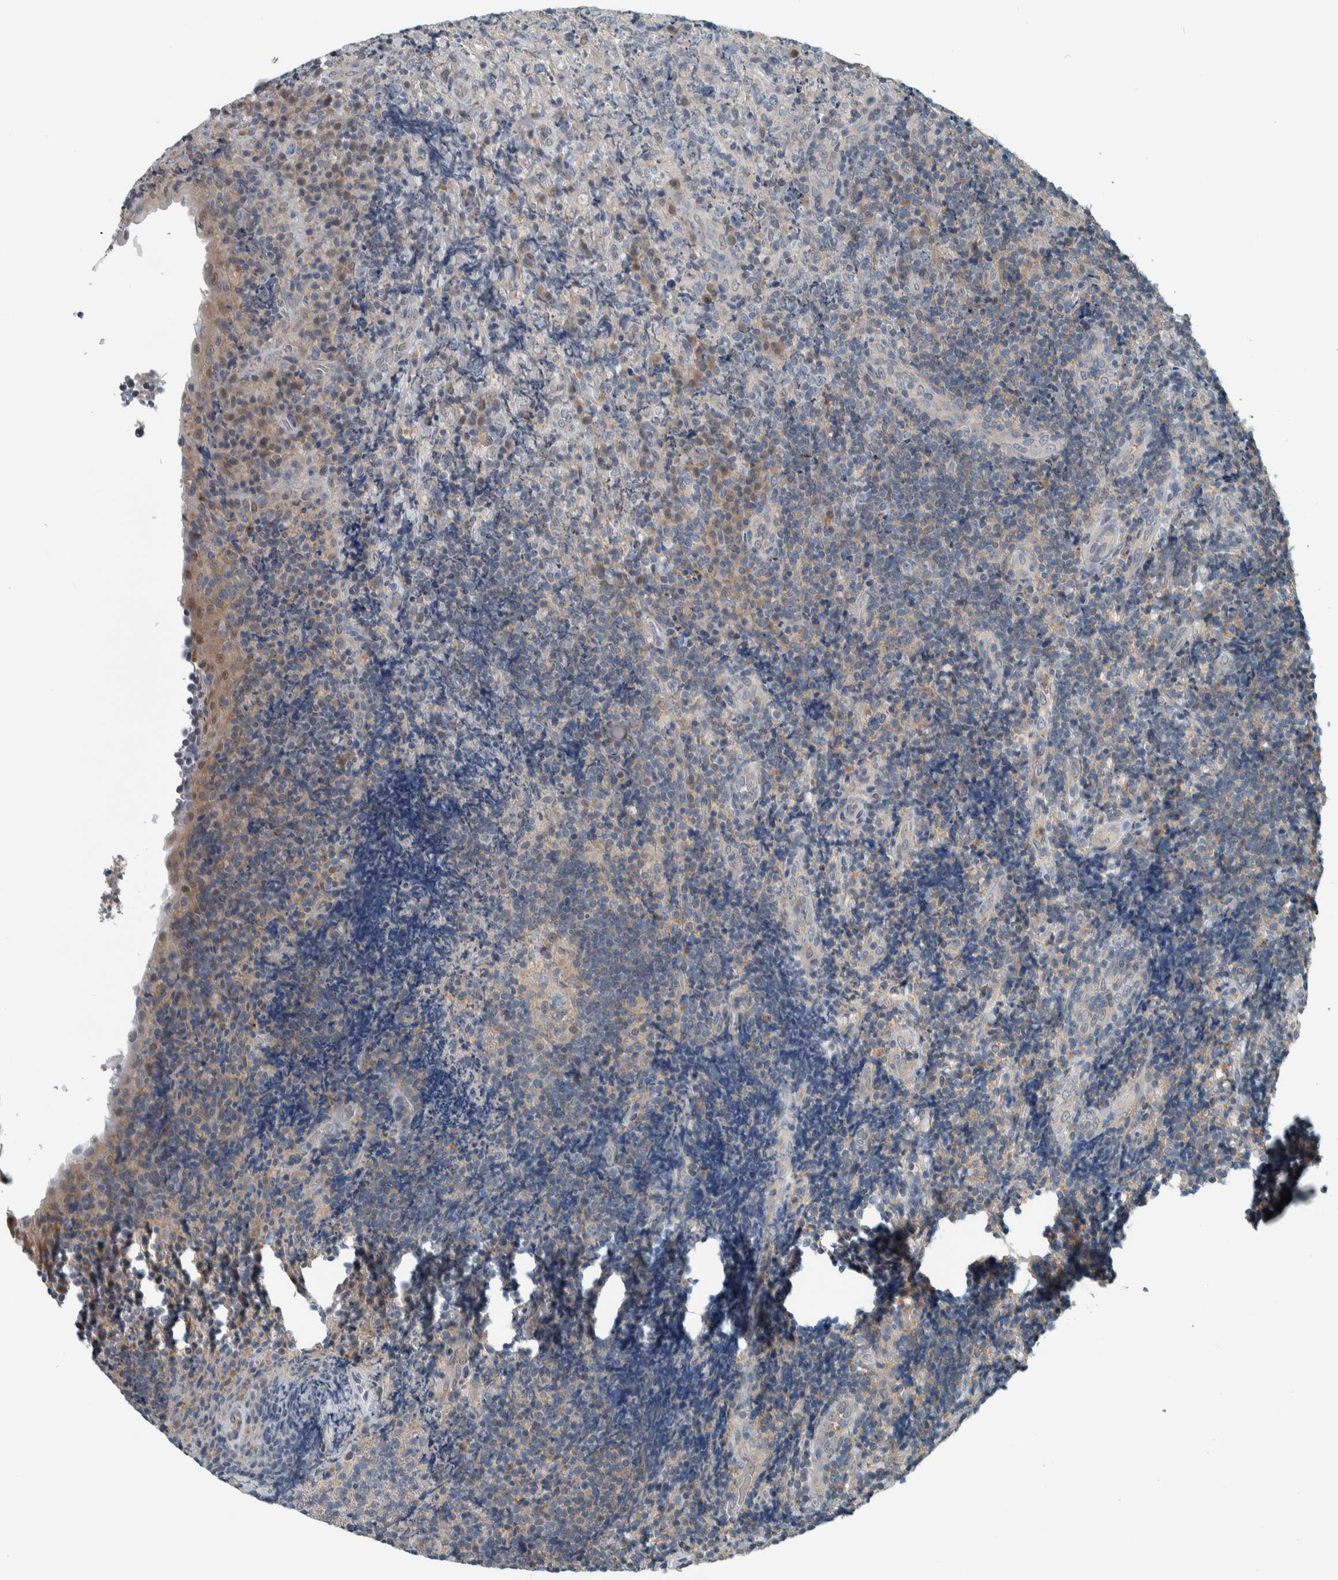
{"staining": {"intensity": "negative", "quantity": "none", "location": "none"}, "tissue": "lymphoma", "cell_type": "Tumor cells", "image_type": "cancer", "snomed": [{"axis": "morphology", "description": "Malignant lymphoma, non-Hodgkin's type, High grade"}, {"axis": "topography", "description": "Tonsil"}], "caption": "Immunohistochemistry image of neoplastic tissue: malignant lymphoma, non-Hodgkin's type (high-grade) stained with DAB (3,3'-diaminobenzidine) demonstrates no significant protein expression in tumor cells.", "gene": "ALAD", "patient": {"sex": "female", "age": 36}}